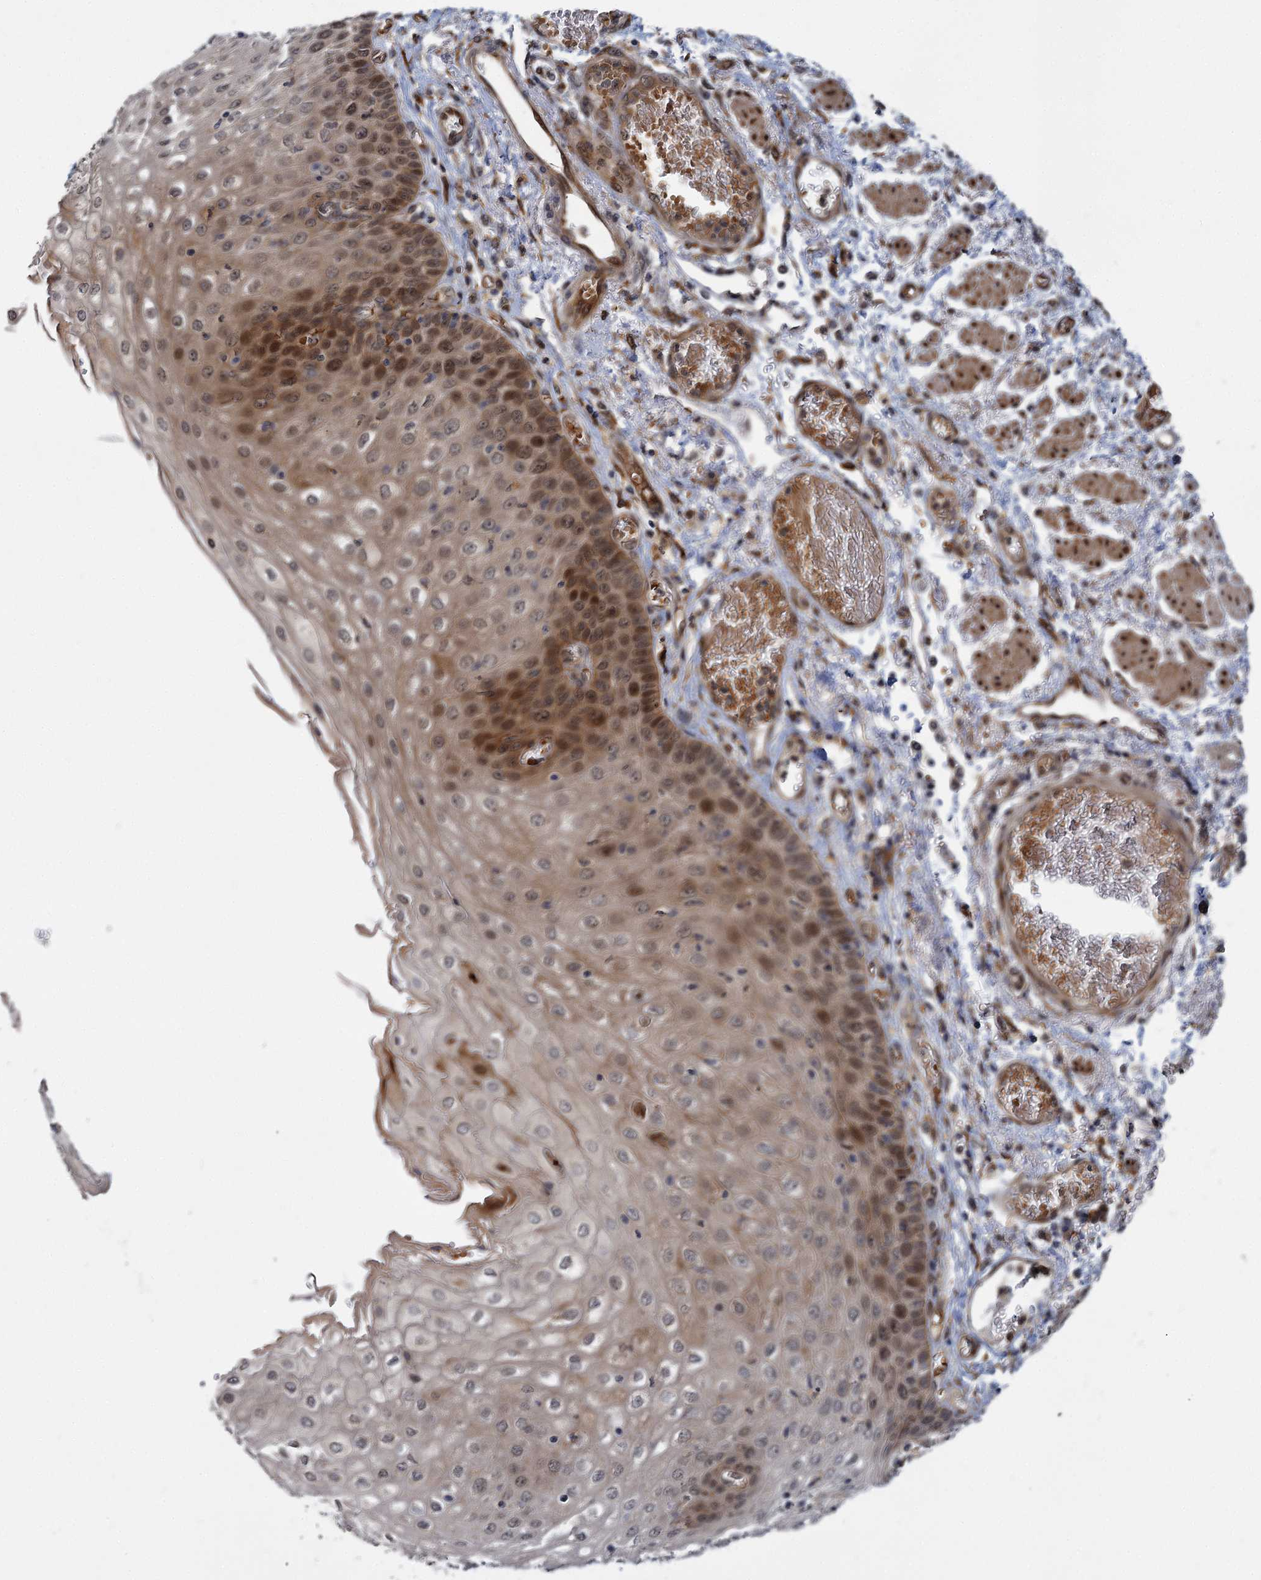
{"staining": {"intensity": "moderate", "quantity": ">75%", "location": "cytoplasmic/membranous,nuclear"}, "tissue": "esophagus", "cell_type": "Squamous epithelial cells", "image_type": "normal", "snomed": [{"axis": "morphology", "description": "Normal tissue, NOS"}, {"axis": "topography", "description": "Esophagus"}], "caption": "Protein staining of normal esophagus shows moderate cytoplasmic/membranous,nuclear positivity in about >75% of squamous epithelial cells.", "gene": "APBA2", "patient": {"sex": "male", "age": 81}}